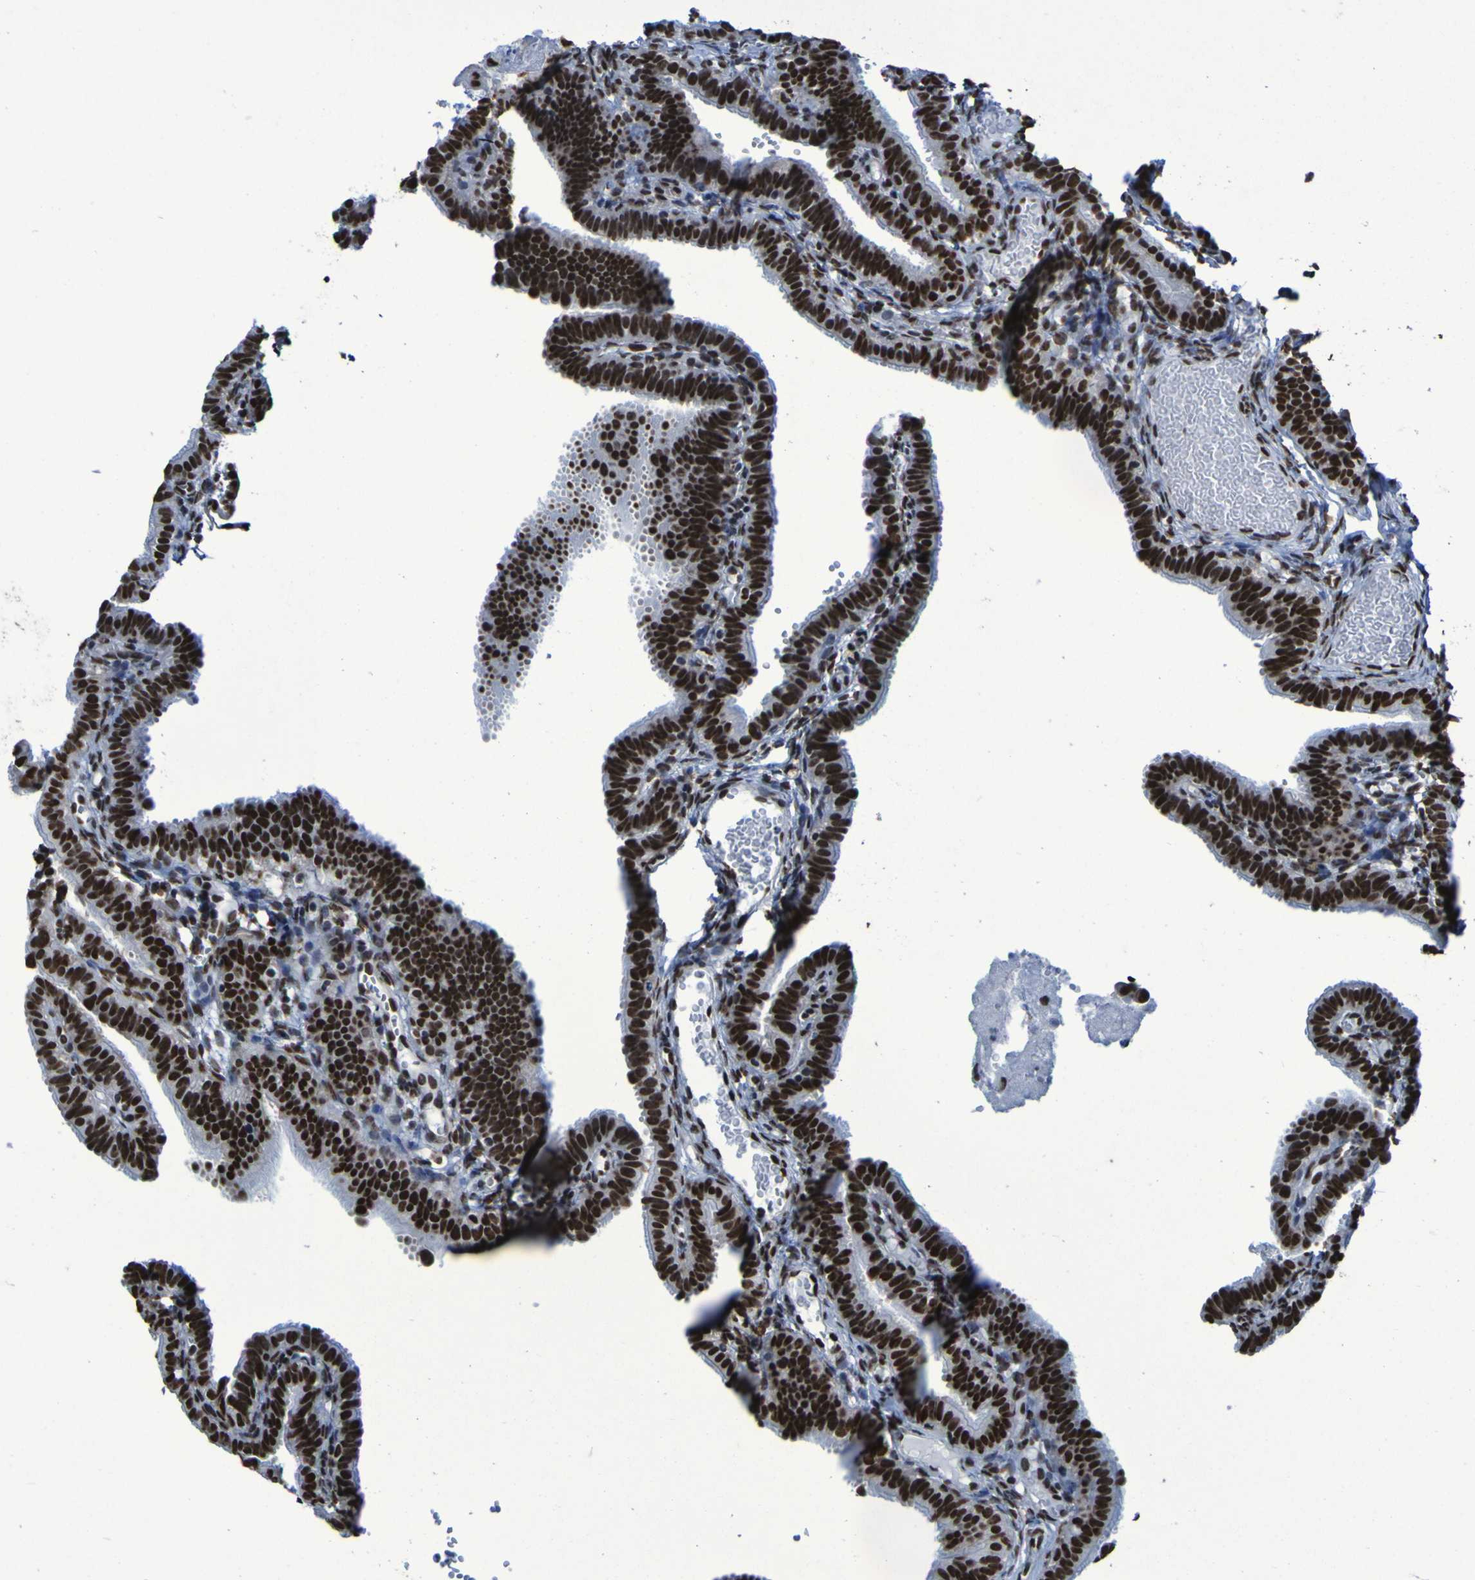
{"staining": {"intensity": "strong", "quantity": ">75%", "location": "nuclear"}, "tissue": "fallopian tube", "cell_type": "Glandular cells", "image_type": "normal", "snomed": [{"axis": "morphology", "description": "Normal tissue, NOS"}, {"axis": "topography", "description": "Fallopian tube"}, {"axis": "topography", "description": "Placenta"}], "caption": "This histopathology image shows normal fallopian tube stained with immunohistochemistry to label a protein in brown. The nuclear of glandular cells show strong positivity for the protein. Nuclei are counter-stained blue.", "gene": "HNRNPR", "patient": {"sex": "female", "age": 34}}